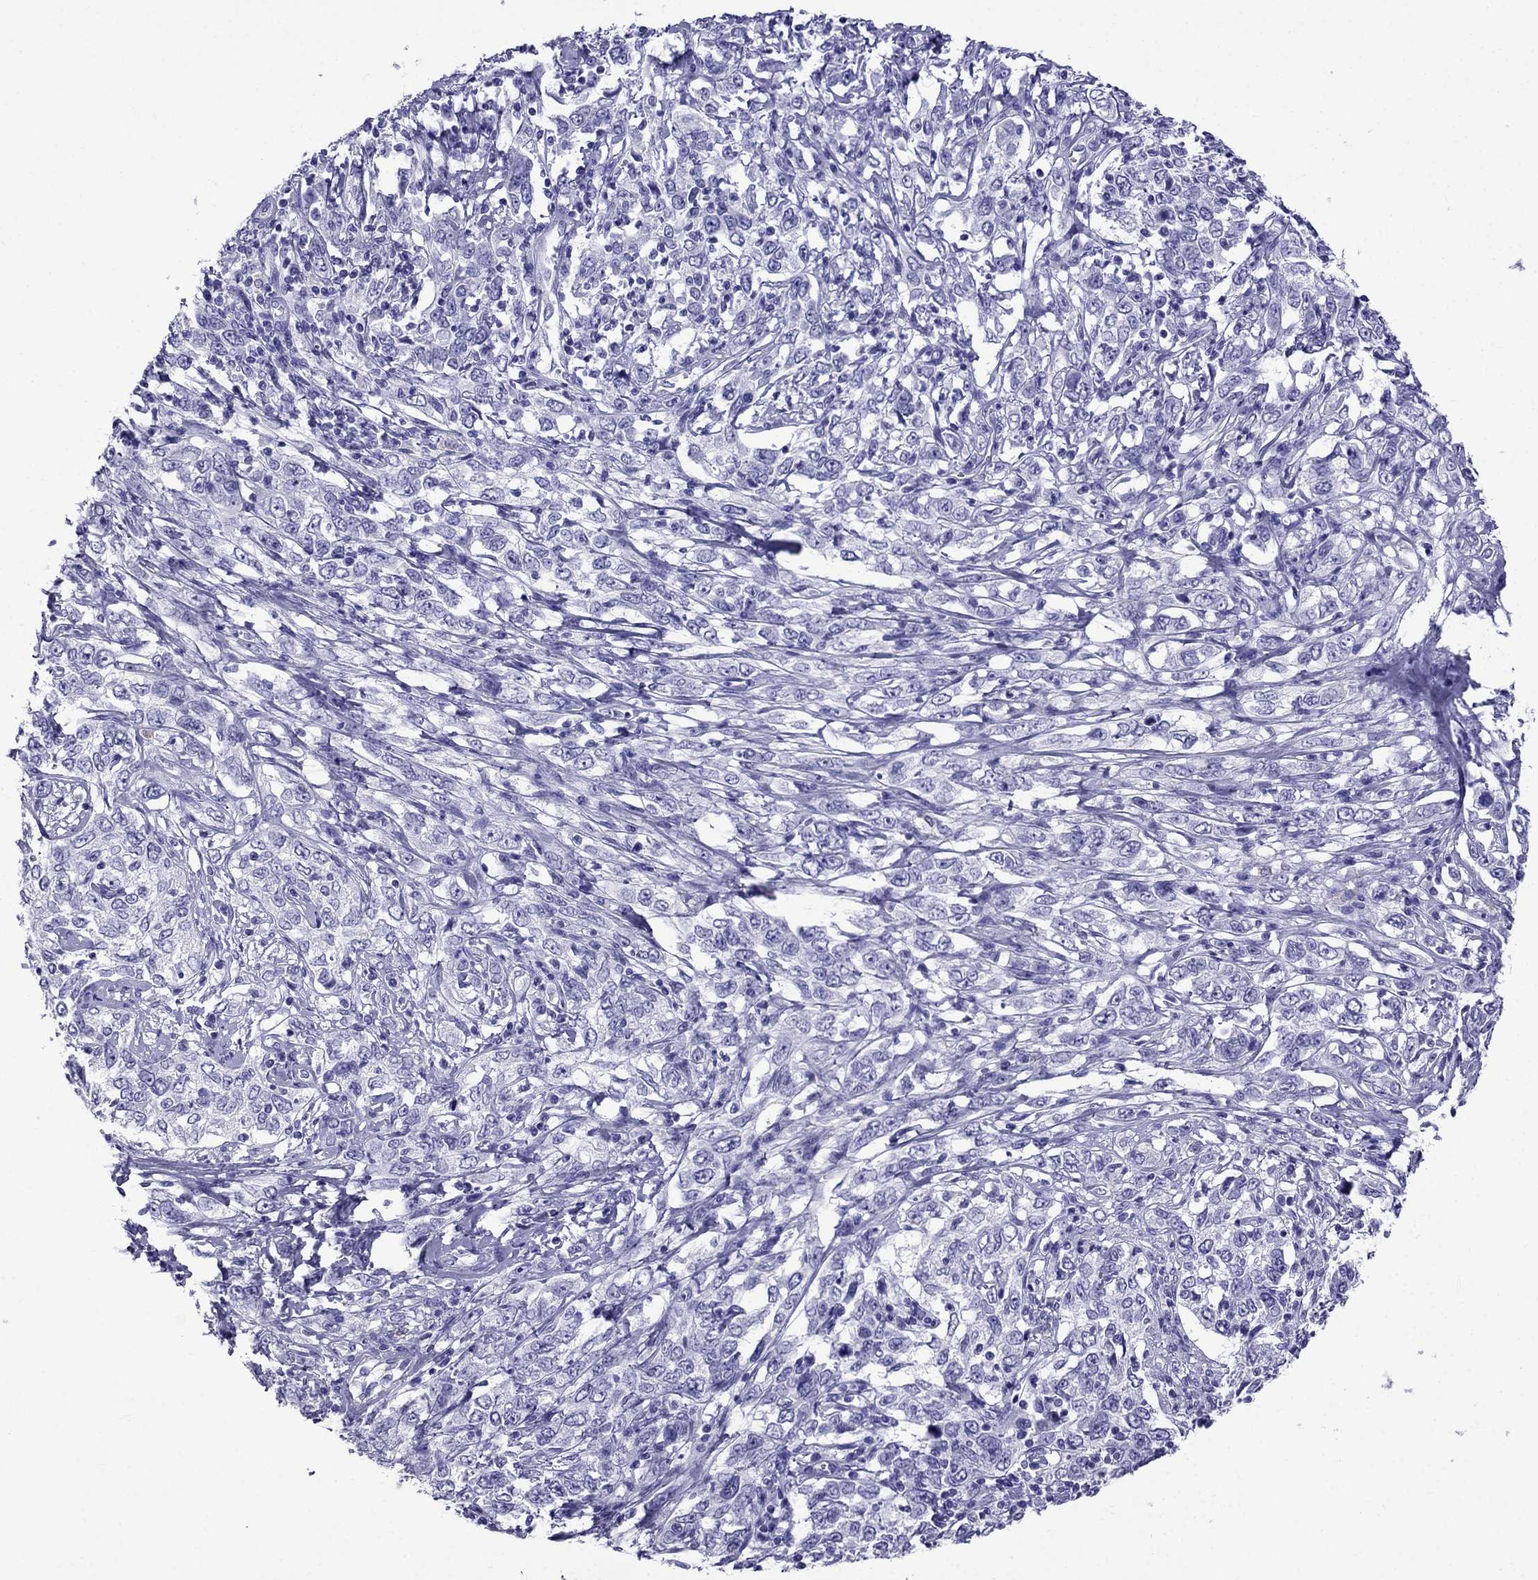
{"staining": {"intensity": "negative", "quantity": "none", "location": "none"}, "tissue": "cervical cancer", "cell_type": "Tumor cells", "image_type": "cancer", "snomed": [{"axis": "morphology", "description": "Adenocarcinoma, NOS"}, {"axis": "topography", "description": "Cervix"}], "caption": "The histopathology image exhibits no significant positivity in tumor cells of cervical adenocarcinoma.", "gene": "ARR3", "patient": {"sex": "female", "age": 40}}